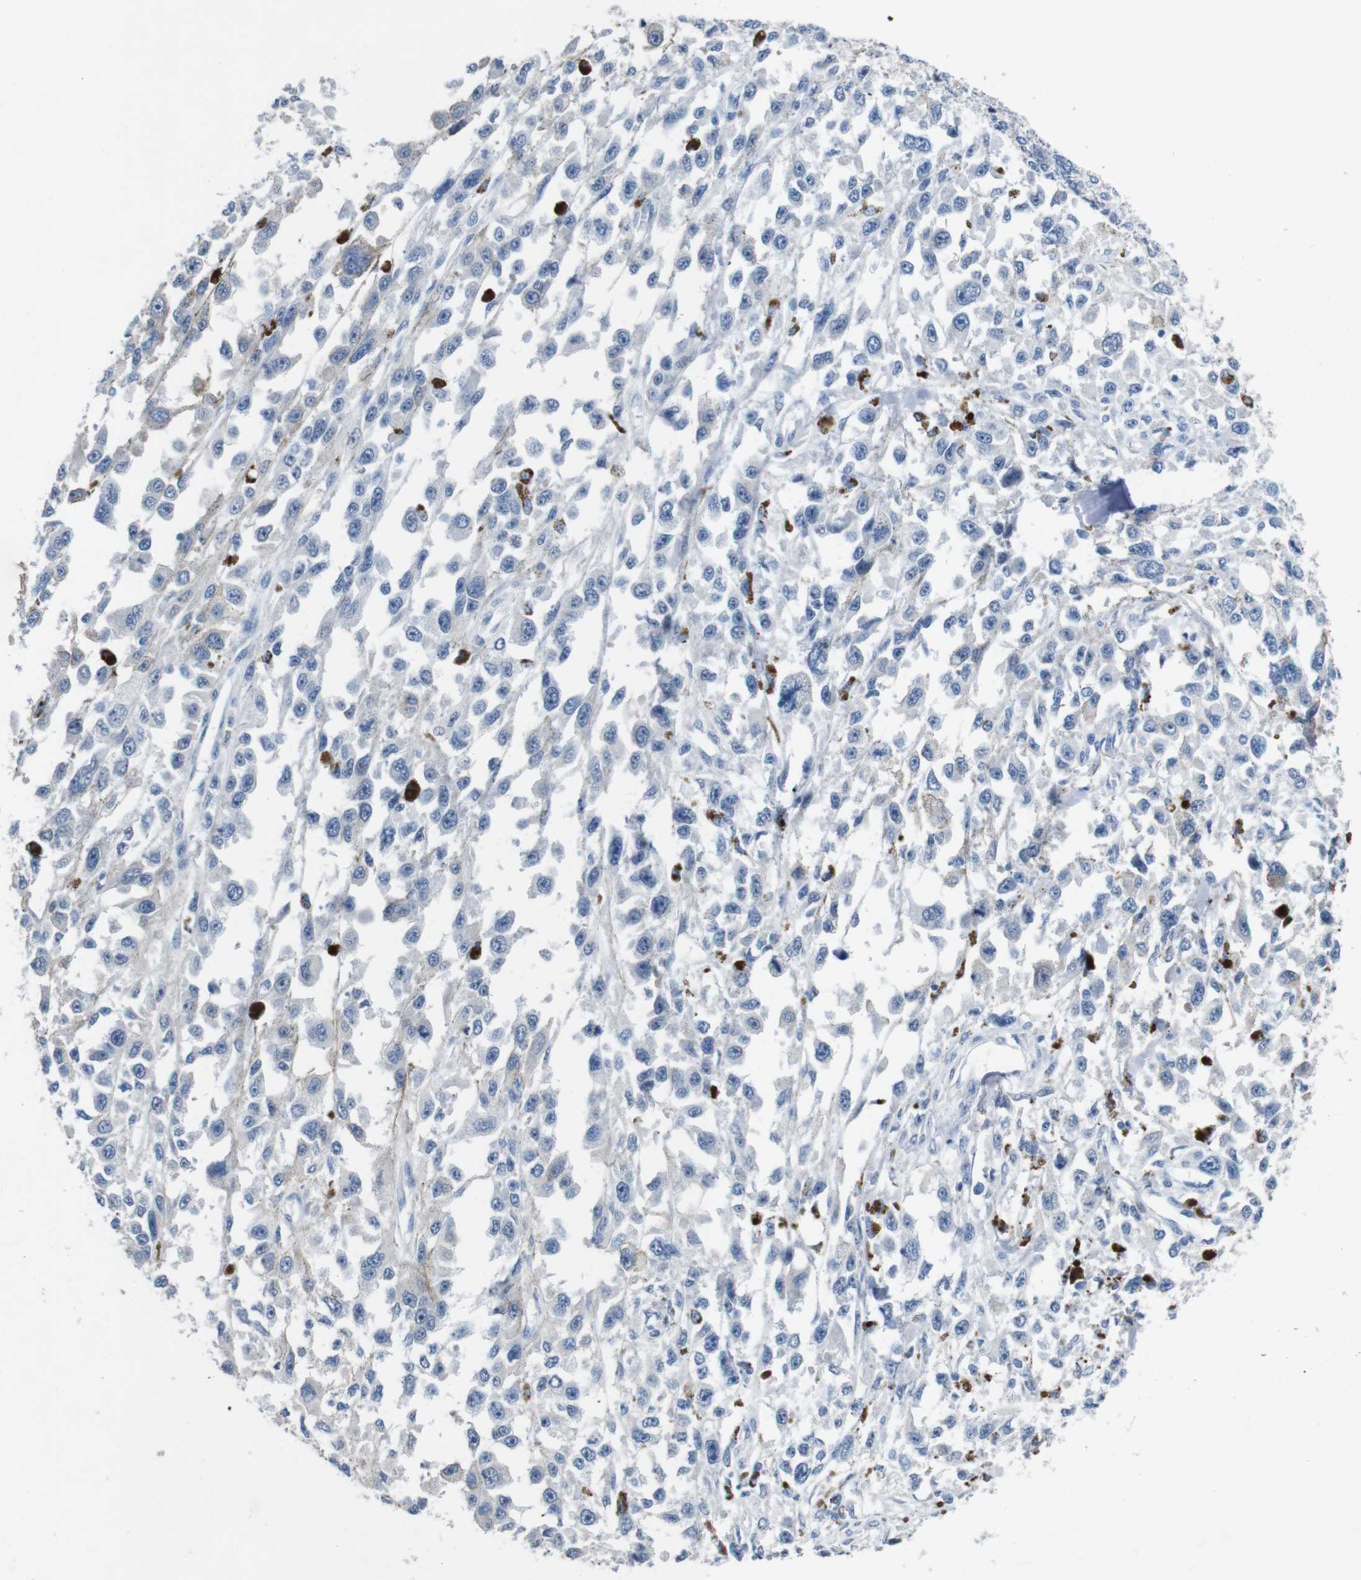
{"staining": {"intensity": "negative", "quantity": "none", "location": "none"}, "tissue": "melanoma", "cell_type": "Tumor cells", "image_type": "cancer", "snomed": [{"axis": "morphology", "description": "Malignant melanoma, Metastatic site"}, {"axis": "topography", "description": "Lymph node"}], "caption": "Protein analysis of malignant melanoma (metastatic site) shows no significant staining in tumor cells. (Stains: DAB (3,3'-diaminobenzidine) IHC with hematoxylin counter stain, Microscopy: brightfield microscopy at high magnification).", "gene": "SLC2A8", "patient": {"sex": "male", "age": 59}}